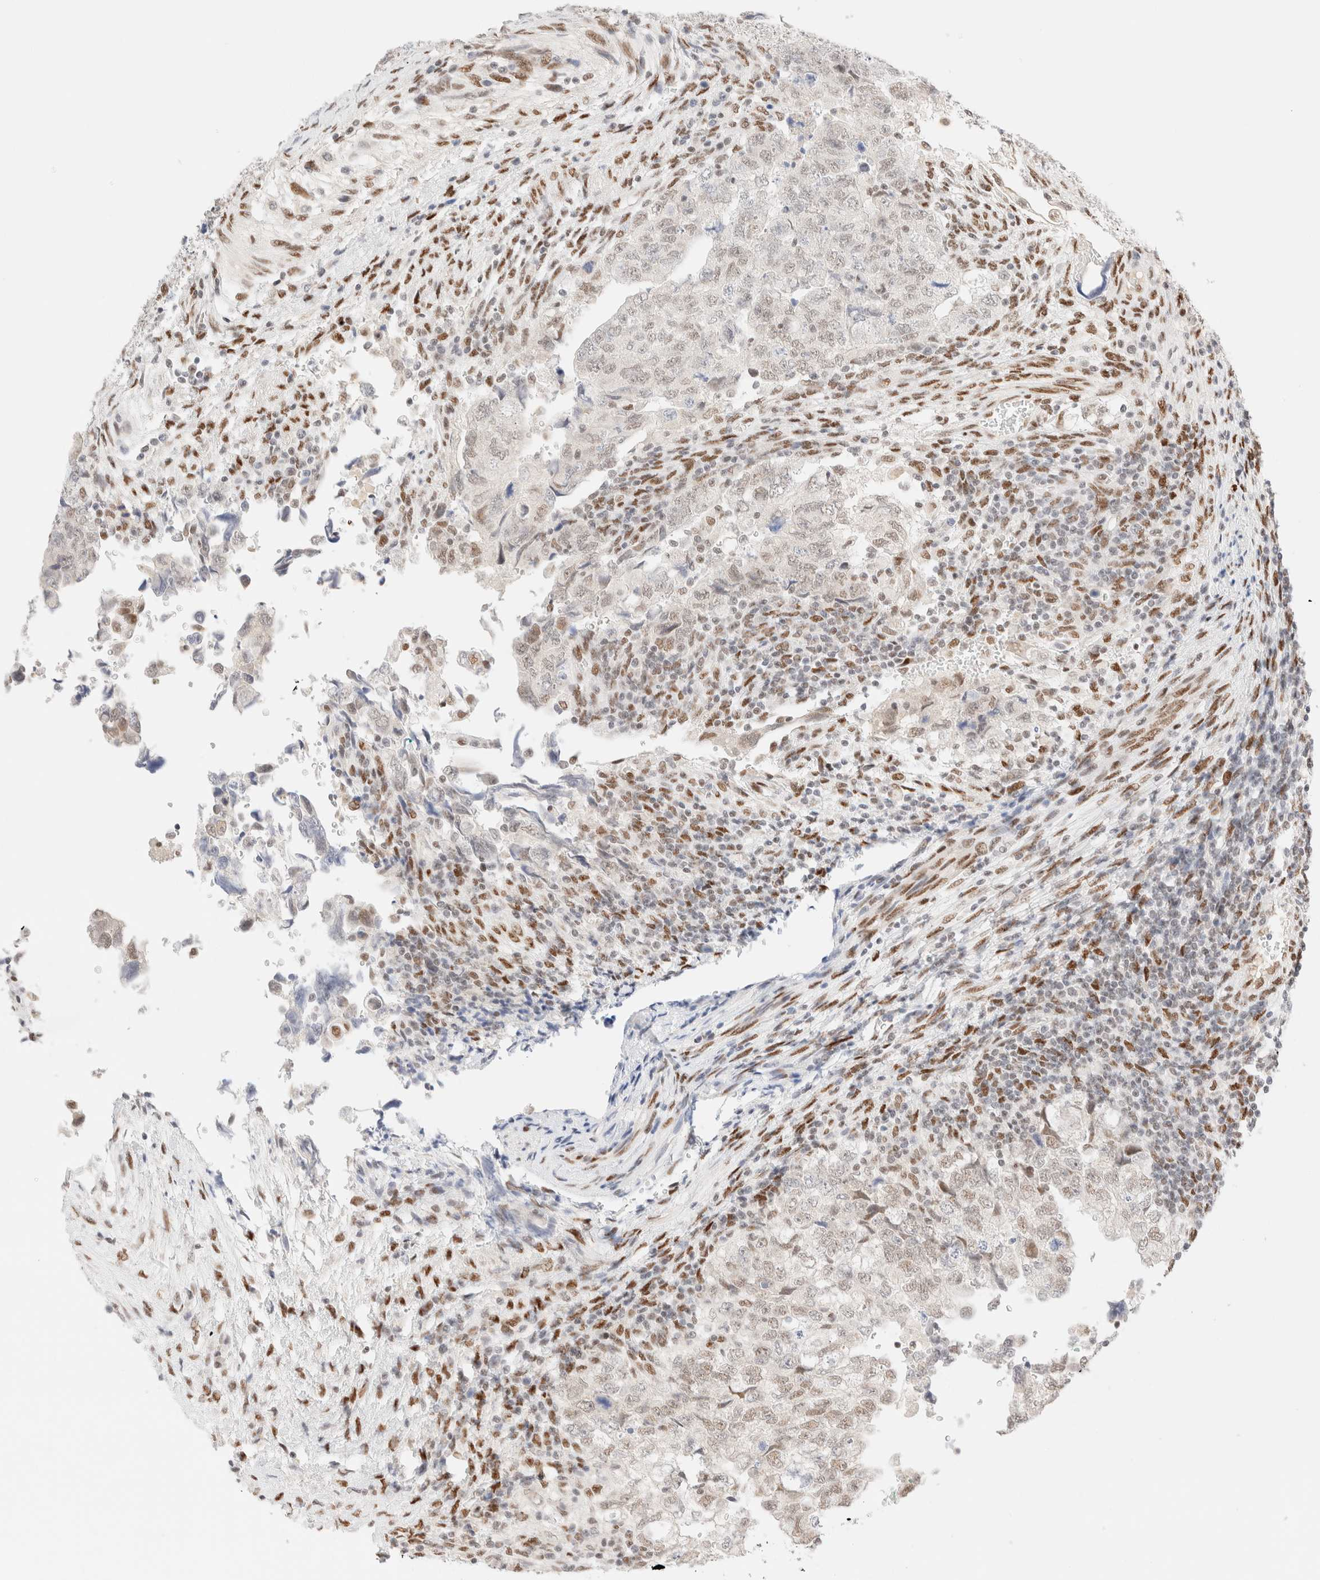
{"staining": {"intensity": "weak", "quantity": ">75%", "location": "nuclear"}, "tissue": "testis cancer", "cell_type": "Tumor cells", "image_type": "cancer", "snomed": [{"axis": "morphology", "description": "Normal tissue, NOS"}, {"axis": "morphology", "description": "Carcinoma, Embryonal, NOS"}, {"axis": "topography", "description": "Testis"}], "caption": "Immunohistochemistry of human testis cancer (embryonal carcinoma) displays low levels of weak nuclear expression in approximately >75% of tumor cells.", "gene": "CIC", "patient": {"sex": "male", "age": 36}}